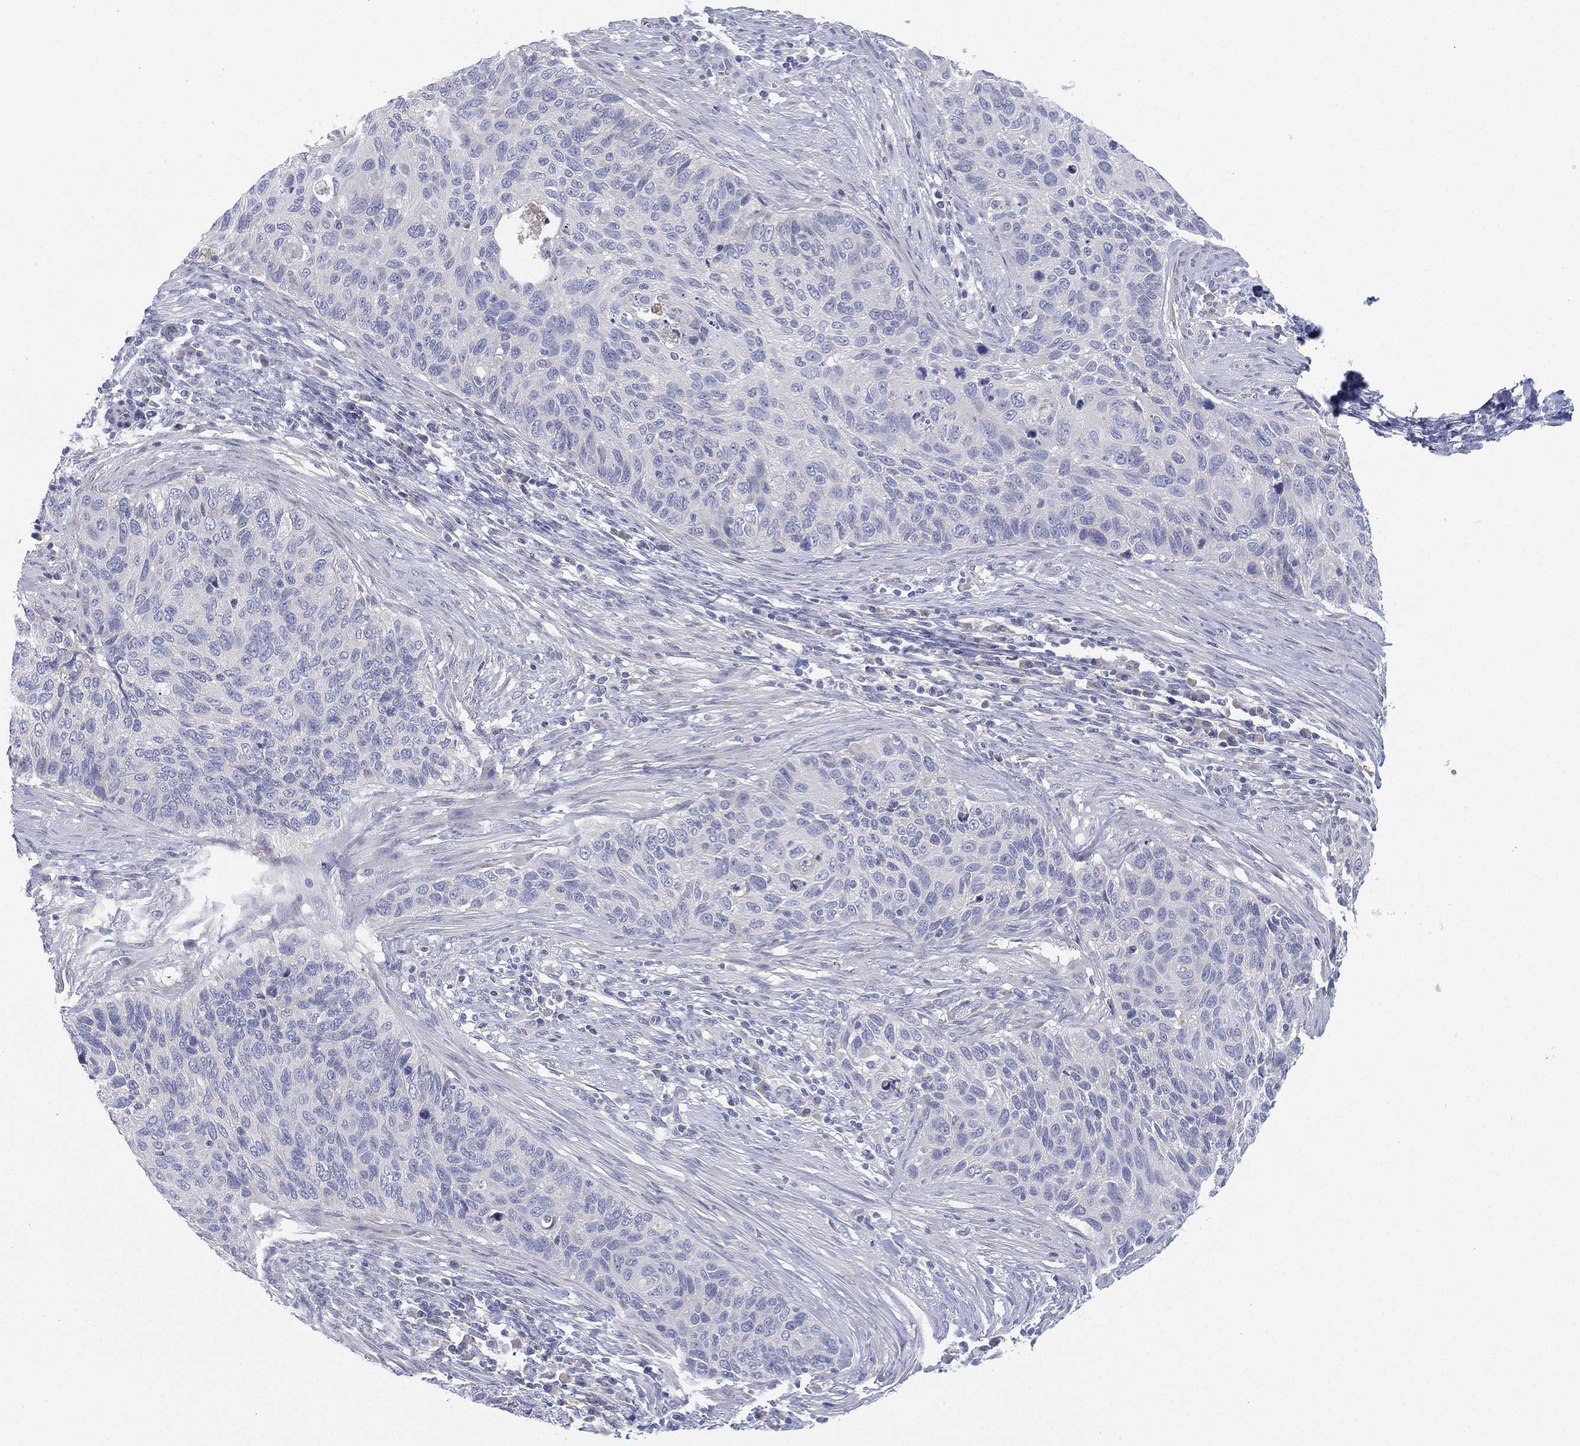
{"staining": {"intensity": "negative", "quantity": "none", "location": "none"}, "tissue": "cervical cancer", "cell_type": "Tumor cells", "image_type": "cancer", "snomed": [{"axis": "morphology", "description": "Squamous cell carcinoma, NOS"}, {"axis": "topography", "description": "Cervix"}], "caption": "Tumor cells are negative for brown protein staining in cervical squamous cell carcinoma. (Stains: DAB (3,3'-diaminobenzidine) immunohistochemistry with hematoxylin counter stain, Microscopy: brightfield microscopy at high magnification).", "gene": "CYP2D6", "patient": {"sex": "female", "age": 70}}